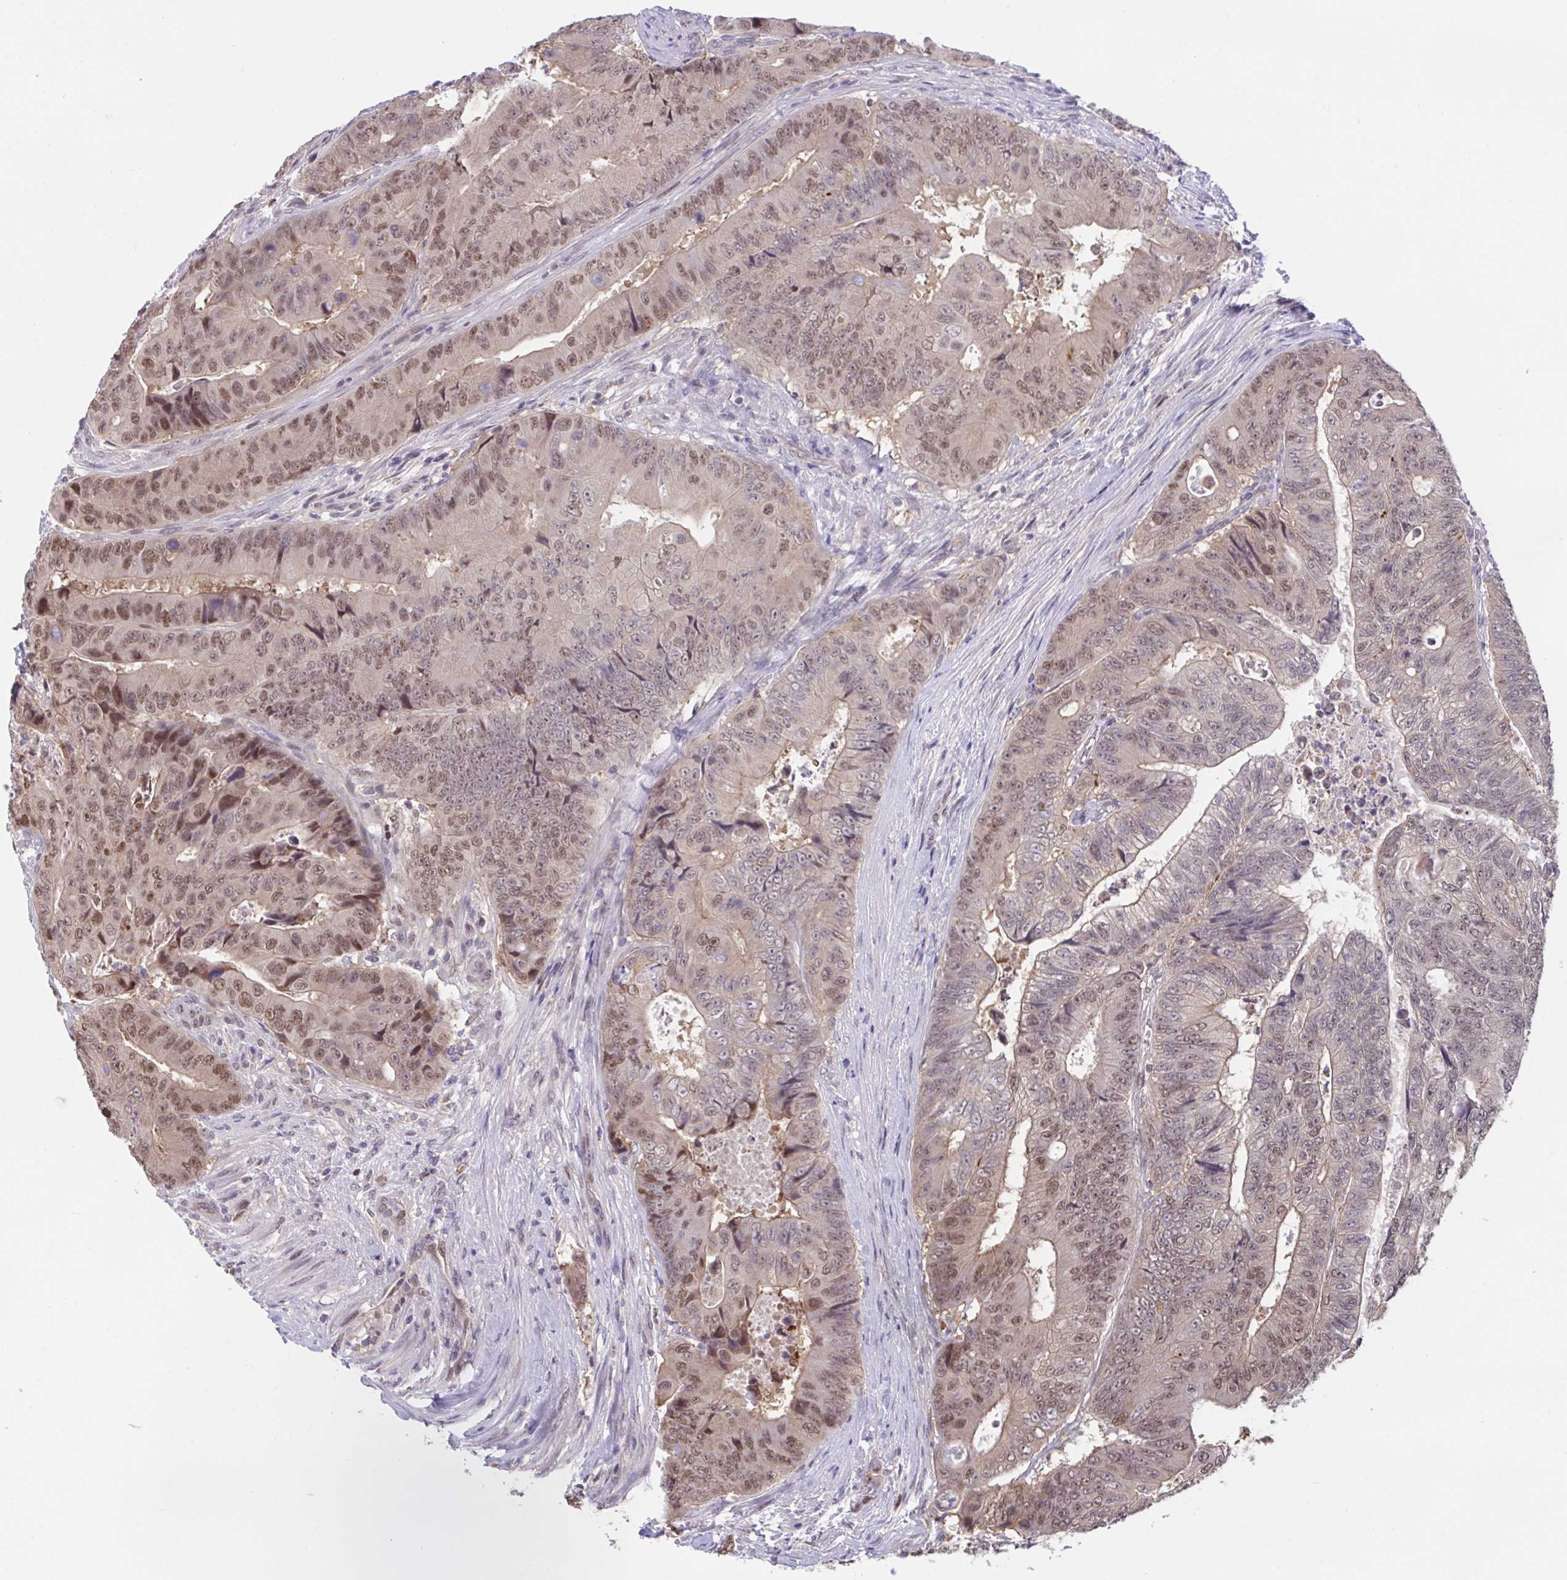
{"staining": {"intensity": "moderate", "quantity": ">75%", "location": "nuclear"}, "tissue": "colorectal cancer", "cell_type": "Tumor cells", "image_type": "cancer", "snomed": [{"axis": "morphology", "description": "Adenocarcinoma, NOS"}, {"axis": "topography", "description": "Colon"}], "caption": "The histopathology image shows staining of colorectal cancer, revealing moderate nuclear protein expression (brown color) within tumor cells.", "gene": "ZNF444", "patient": {"sex": "female", "age": 48}}